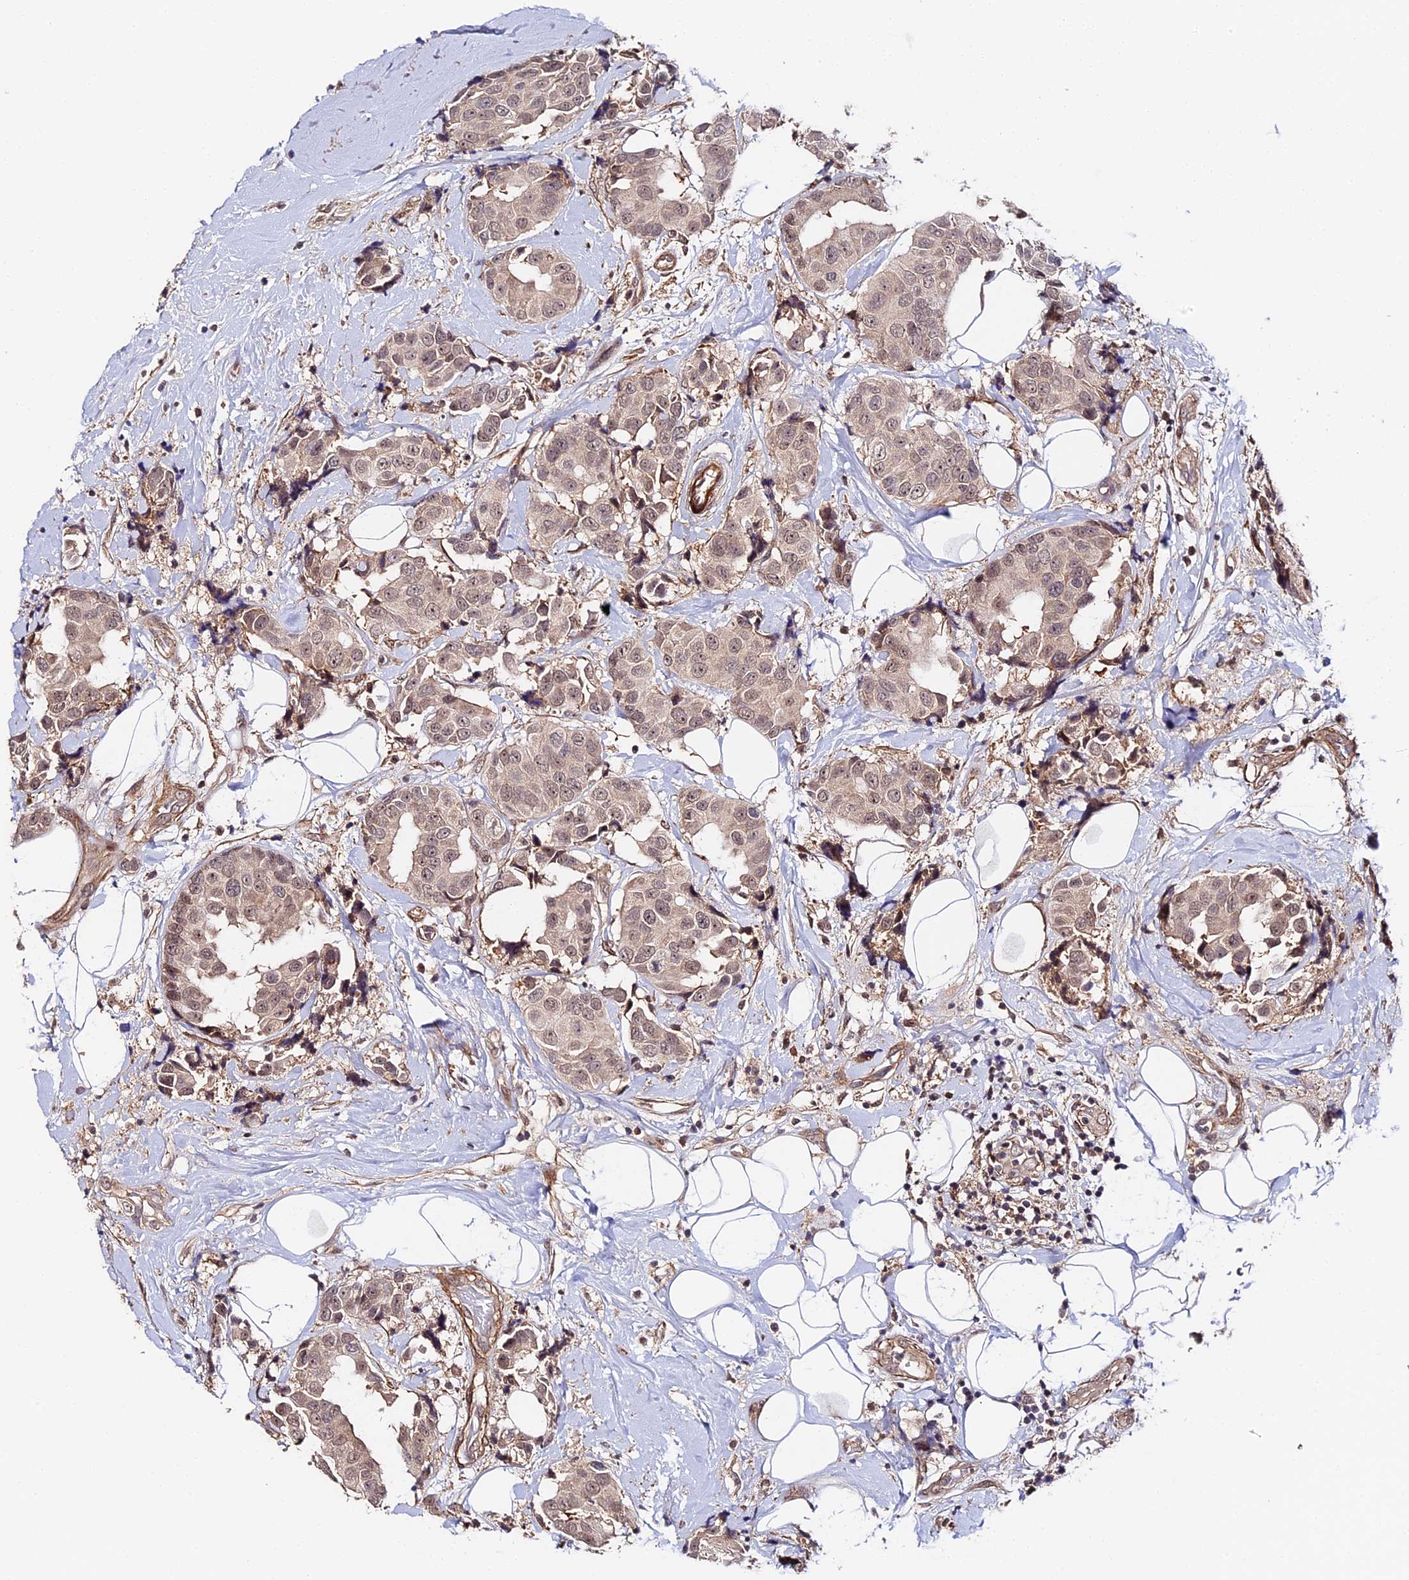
{"staining": {"intensity": "moderate", "quantity": "25%-75%", "location": "nuclear"}, "tissue": "breast cancer", "cell_type": "Tumor cells", "image_type": "cancer", "snomed": [{"axis": "morphology", "description": "Normal tissue, NOS"}, {"axis": "morphology", "description": "Duct carcinoma"}, {"axis": "topography", "description": "Breast"}], "caption": "Immunohistochemical staining of breast cancer shows moderate nuclear protein positivity in approximately 25%-75% of tumor cells.", "gene": "IMPACT", "patient": {"sex": "female", "age": 39}}